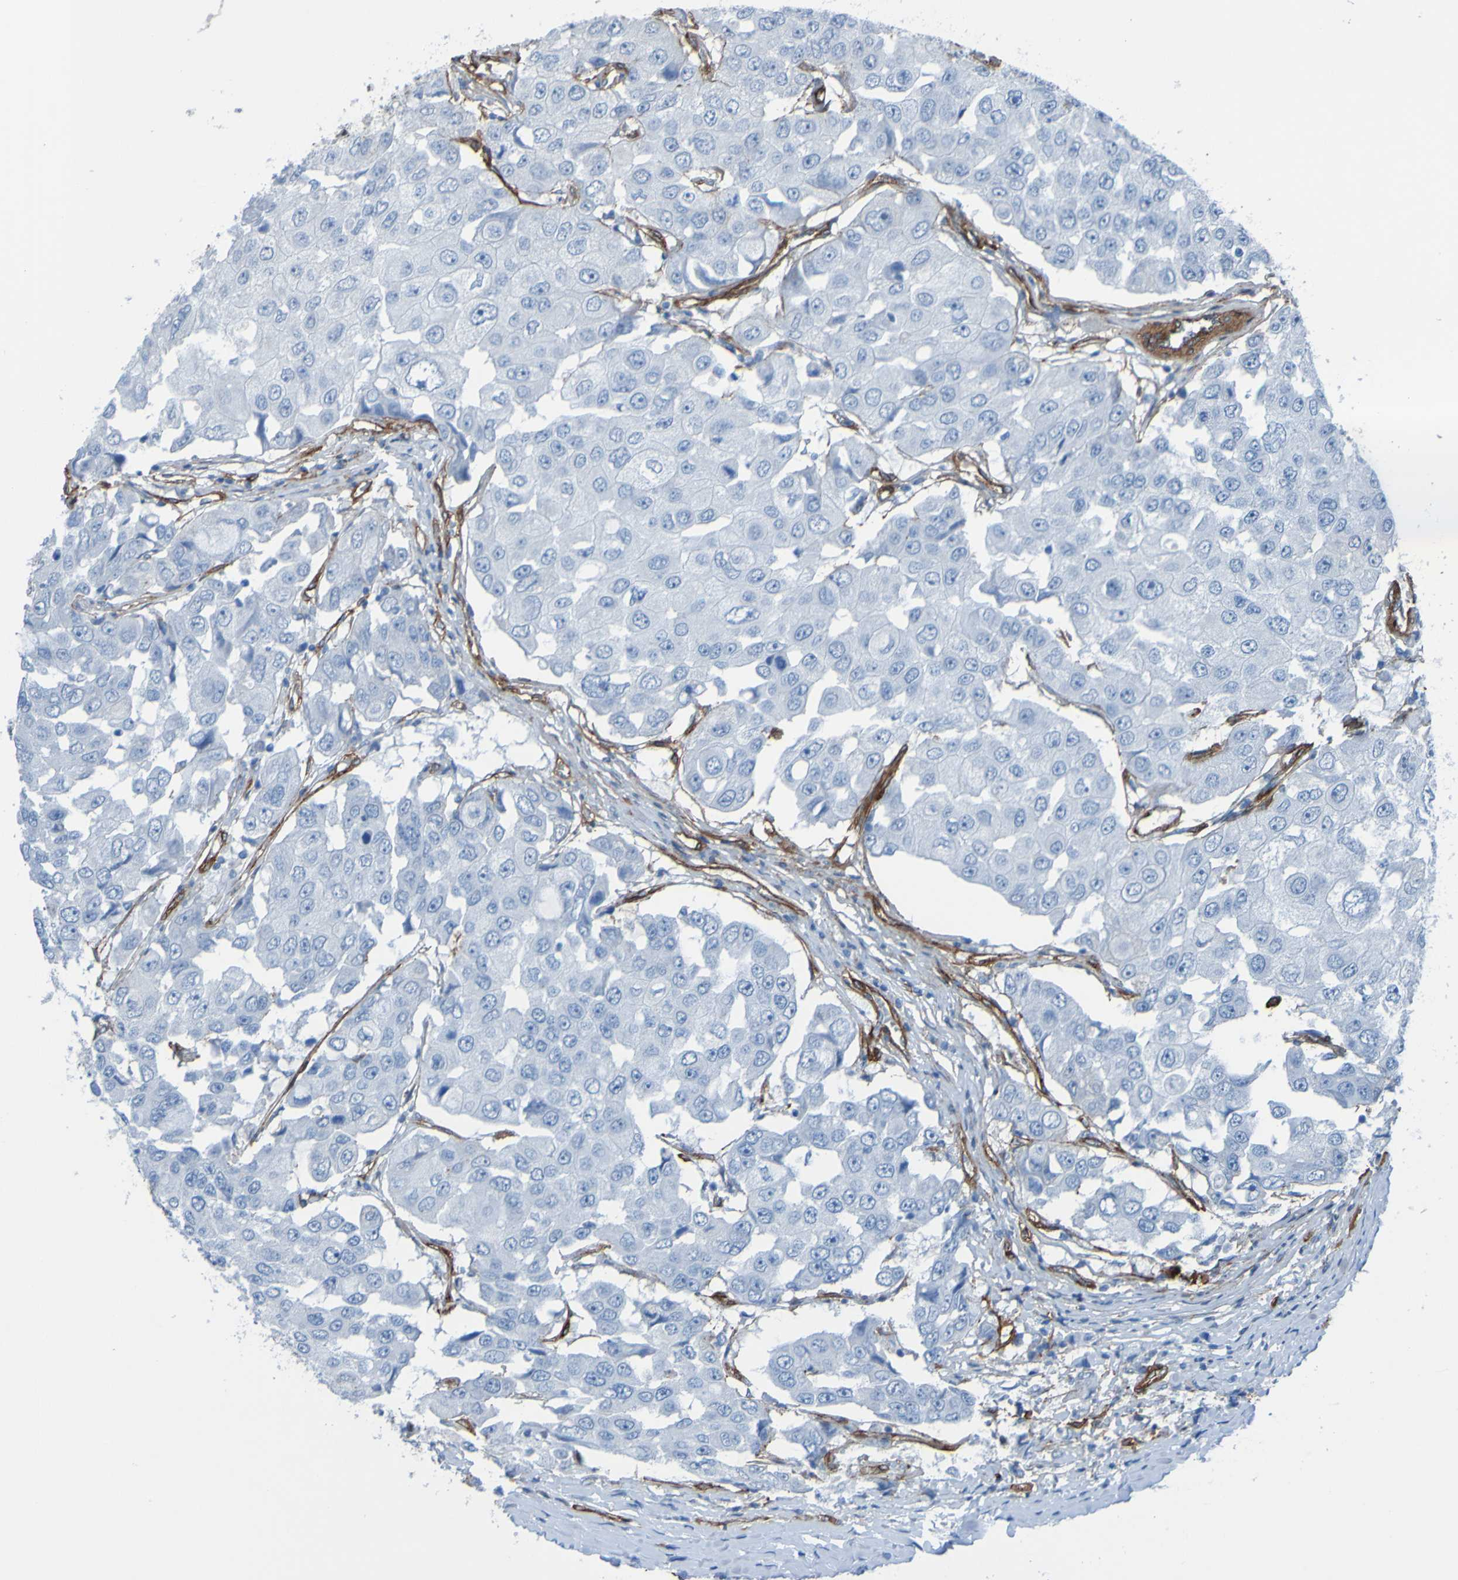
{"staining": {"intensity": "negative", "quantity": "none", "location": "none"}, "tissue": "breast cancer", "cell_type": "Tumor cells", "image_type": "cancer", "snomed": [{"axis": "morphology", "description": "Duct carcinoma"}, {"axis": "topography", "description": "Breast"}], "caption": "Protein analysis of breast cancer reveals no significant expression in tumor cells.", "gene": "COL4A2", "patient": {"sex": "female", "age": 27}}